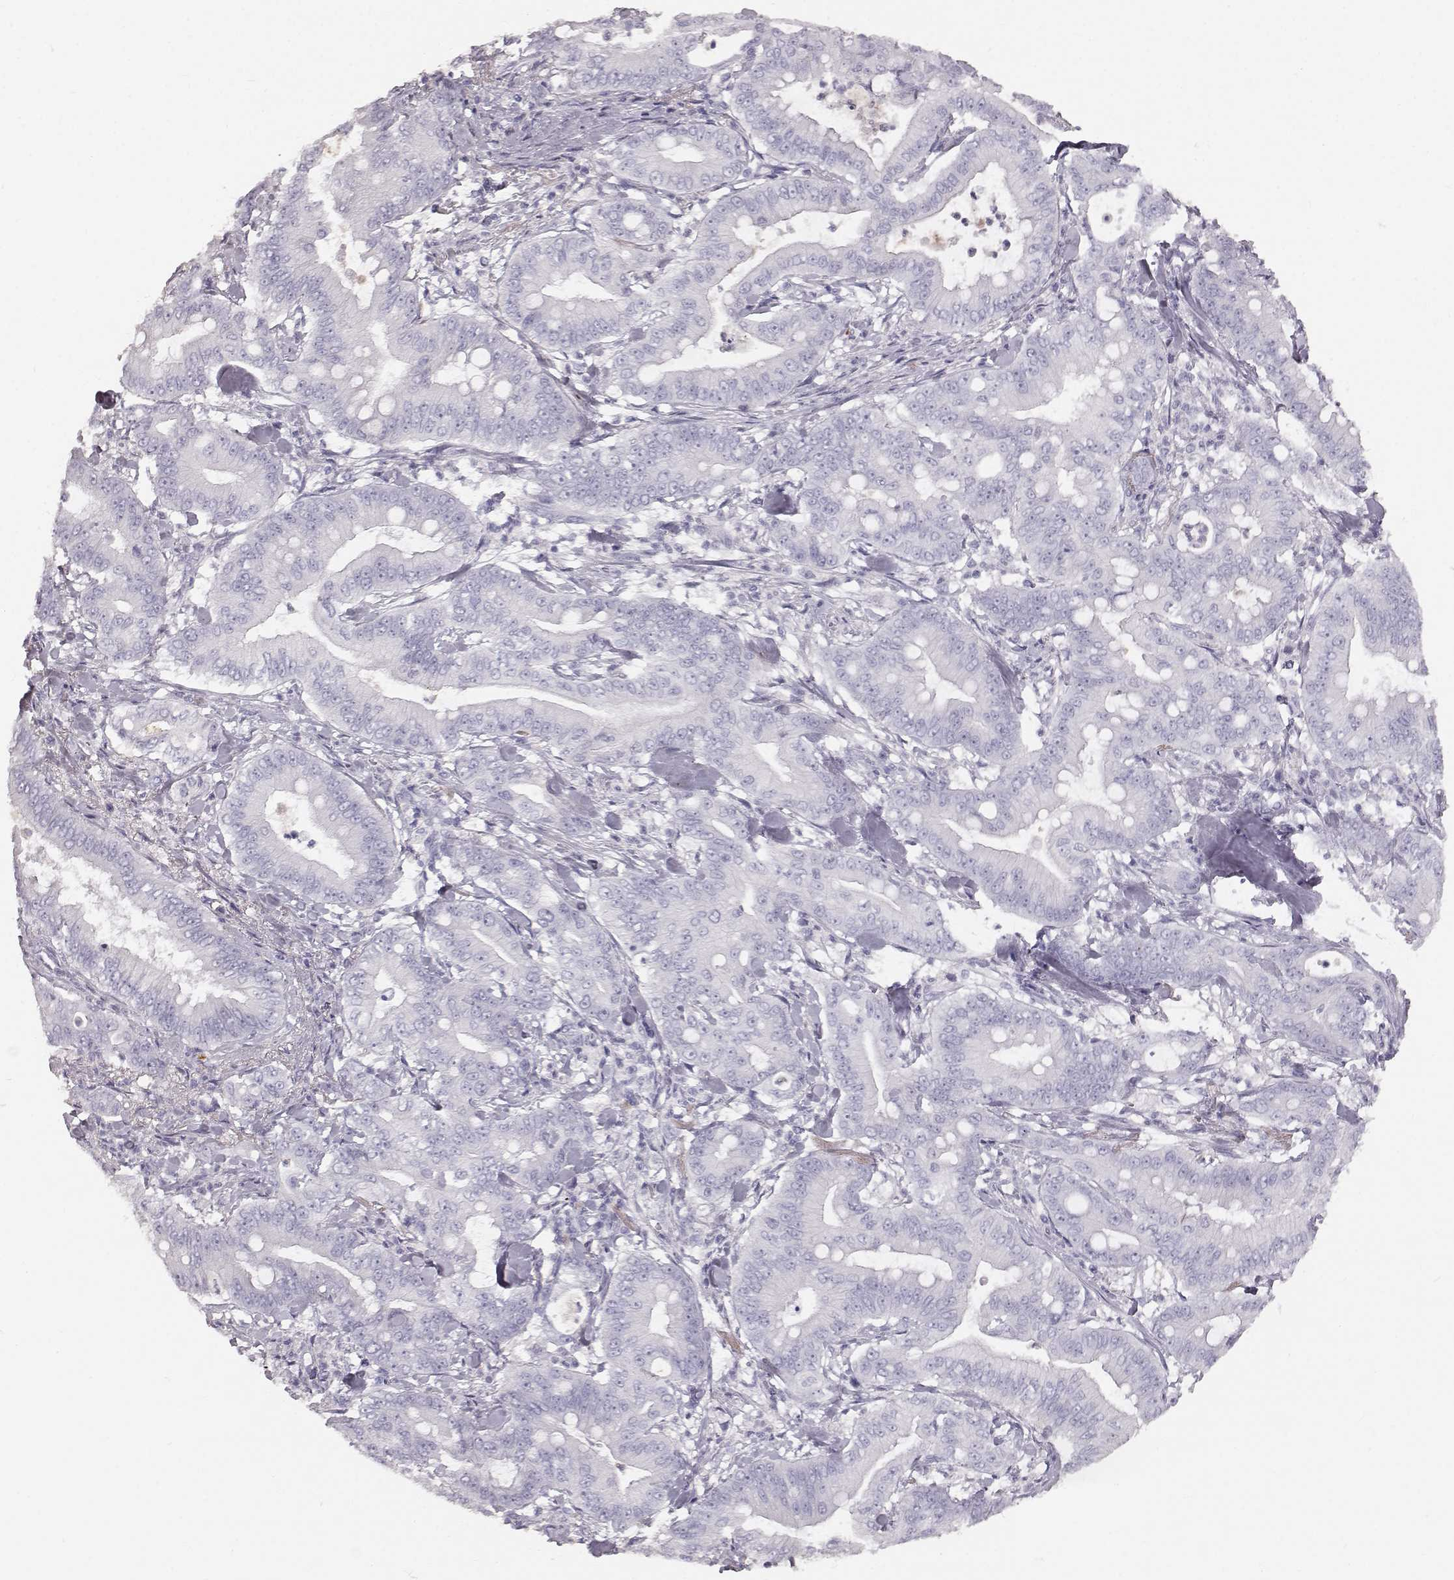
{"staining": {"intensity": "negative", "quantity": "none", "location": "none"}, "tissue": "pancreatic cancer", "cell_type": "Tumor cells", "image_type": "cancer", "snomed": [{"axis": "morphology", "description": "Adenocarcinoma, NOS"}, {"axis": "topography", "description": "Pancreas"}], "caption": "The histopathology image exhibits no staining of tumor cells in adenocarcinoma (pancreatic).", "gene": "KRTAP16-1", "patient": {"sex": "male", "age": 71}}